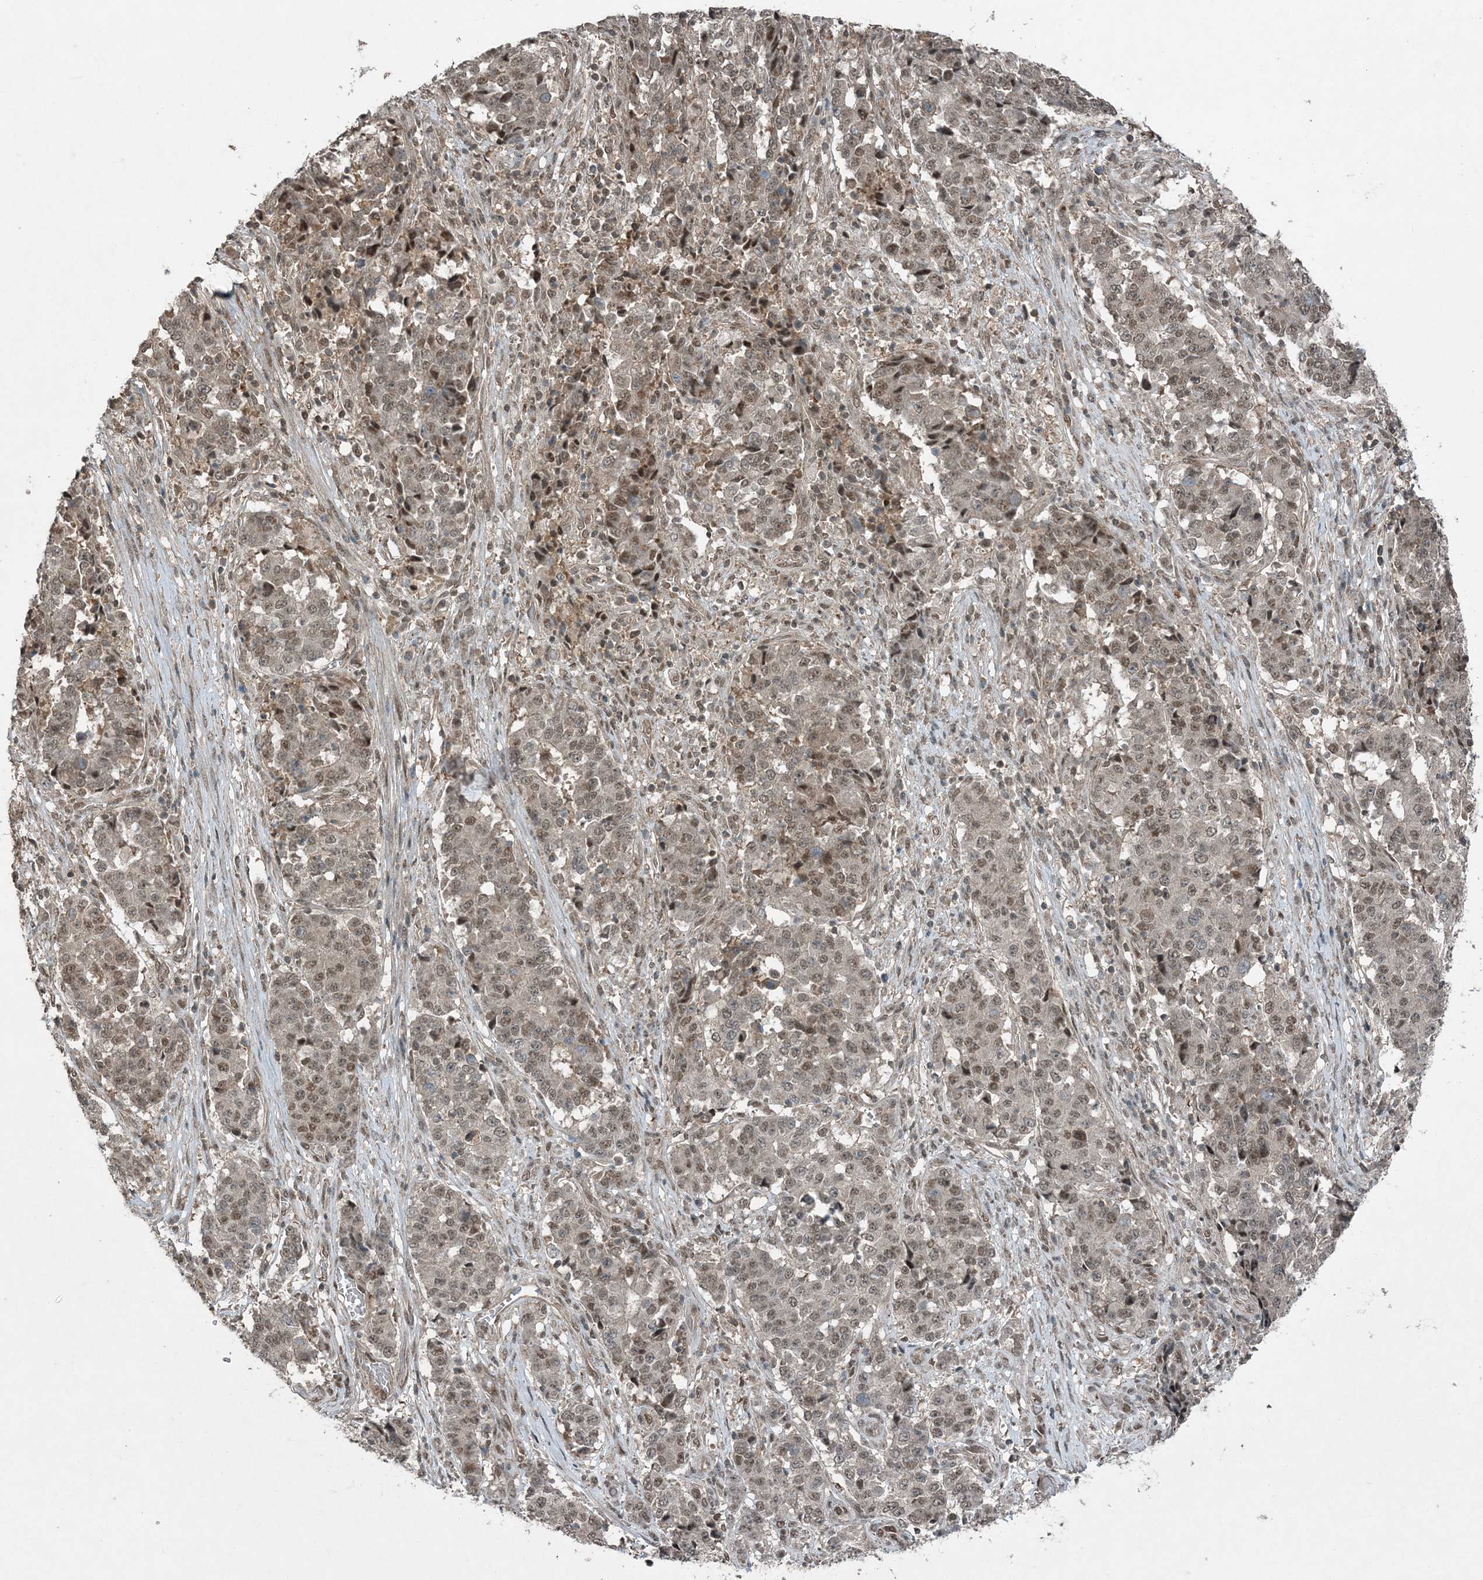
{"staining": {"intensity": "moderate", "quantity": ">75%", "location": "nuclear"}, "tissue": "stomach cancer", "cell_type": "Tumor cells", "image_type": "cancer", "snomed": [{"axis": "morphology", "description": "Adenocarcinoma, NOS"}, {"axis": "topography", "description": "Stomach"}], "caption": "The image displays staining of stomach adenocarcinoma, revealing moderate nuclear protein expression (brown color) within tumor cells.", "gene": "COPS7B", "patient": {"sex": "male", "age": 59}}